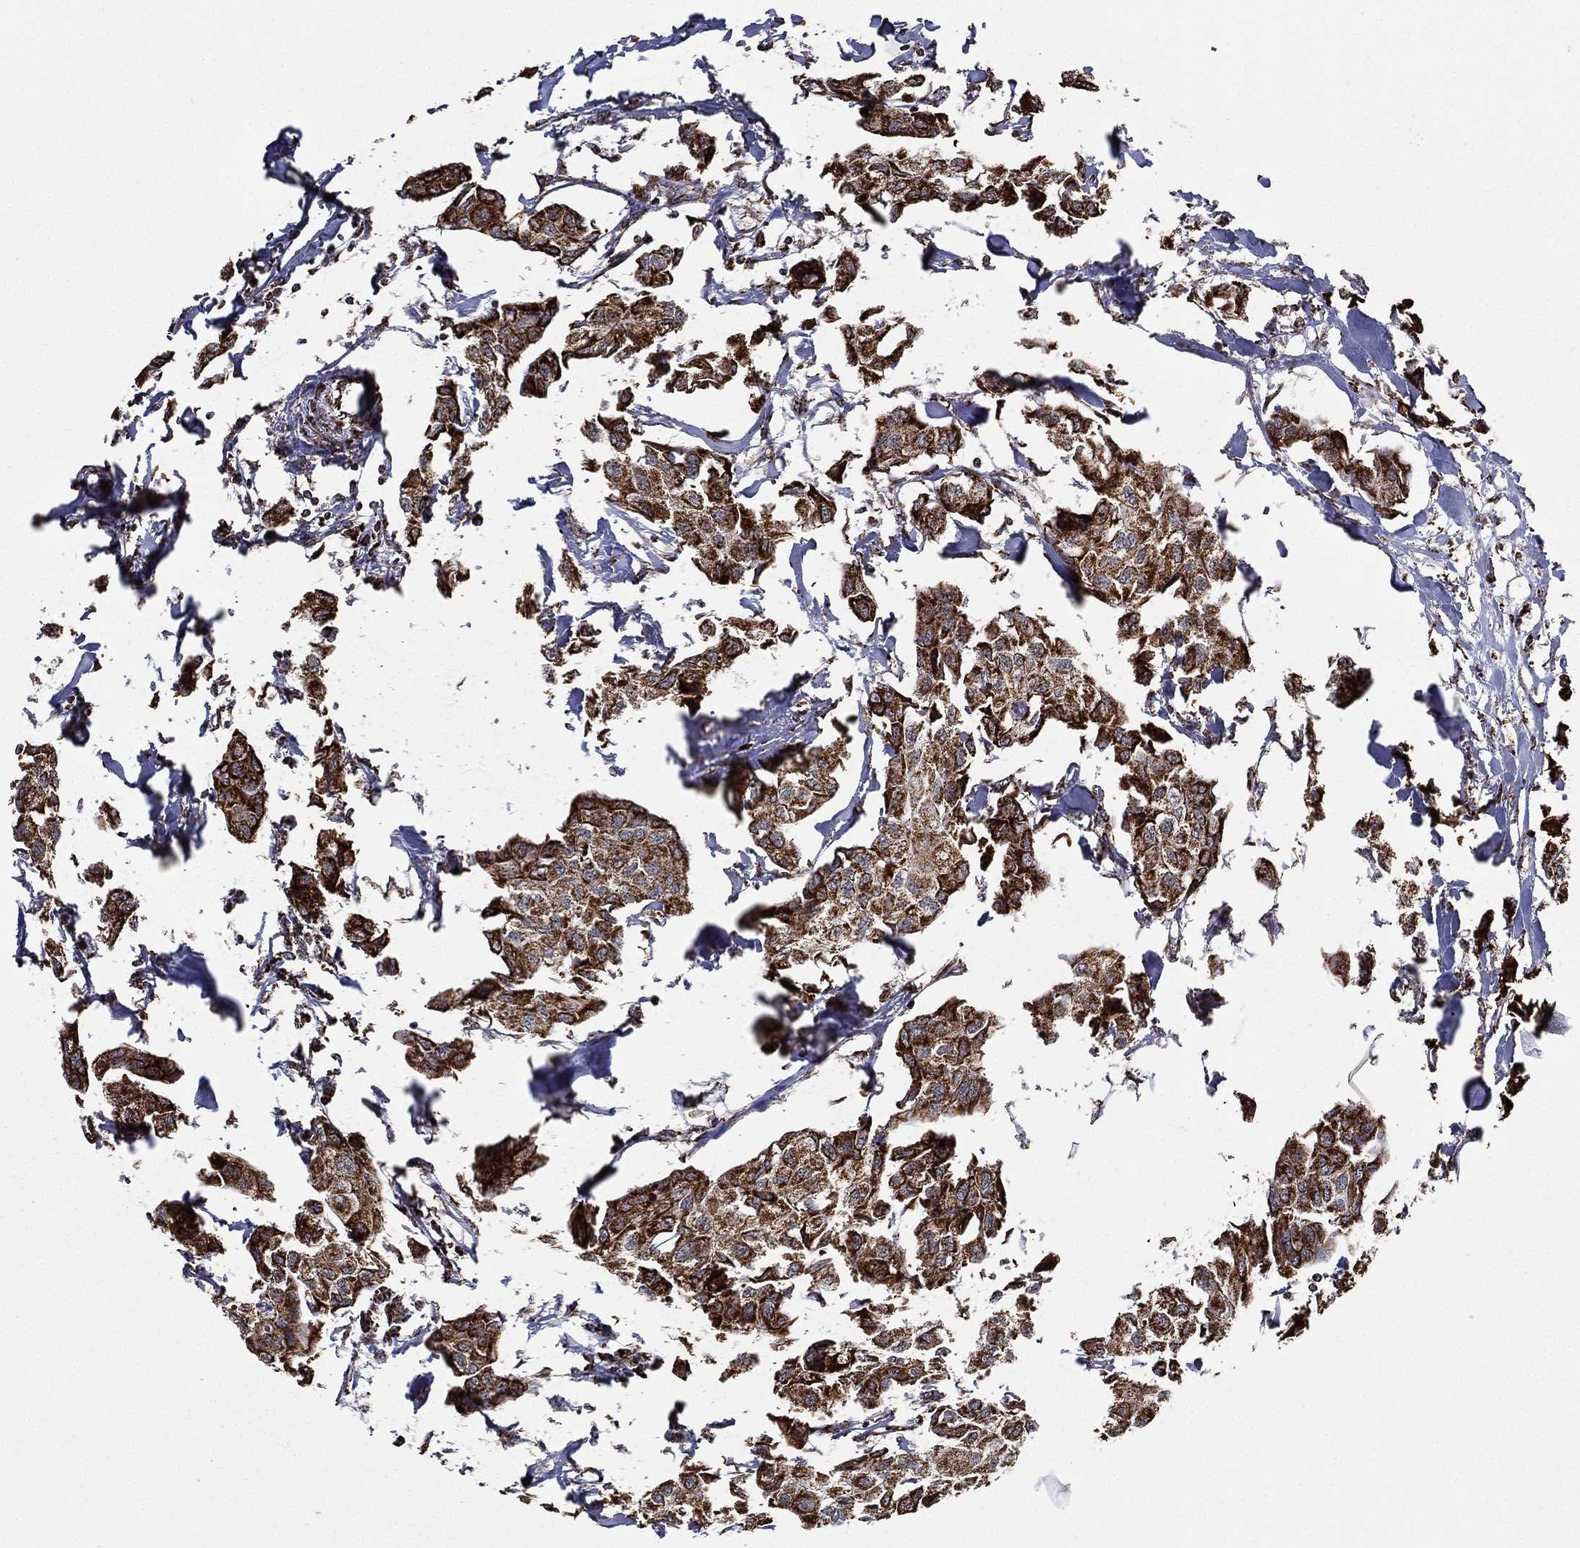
{"staining": {"intensity": "strong", "quantity": ">75%", "location": "cytoplasmic/membranous"}, "tissue": "breast cancer", "cell_type": "Tumor cells", "image_type": "cancer", "snomed": [{"axis": "morphology", "description": "Duct carcinoma"}, {"axis": "topography", "description": "Breast"}], "caption": "Protein staining displays strong cytoplasmic/membranous positivity in about >75% of tumor cells in breast cancer (invasive ductal carcinoma).", "gene": "NDUFAB1", "patient": {"sex": "female", "age": 80}}